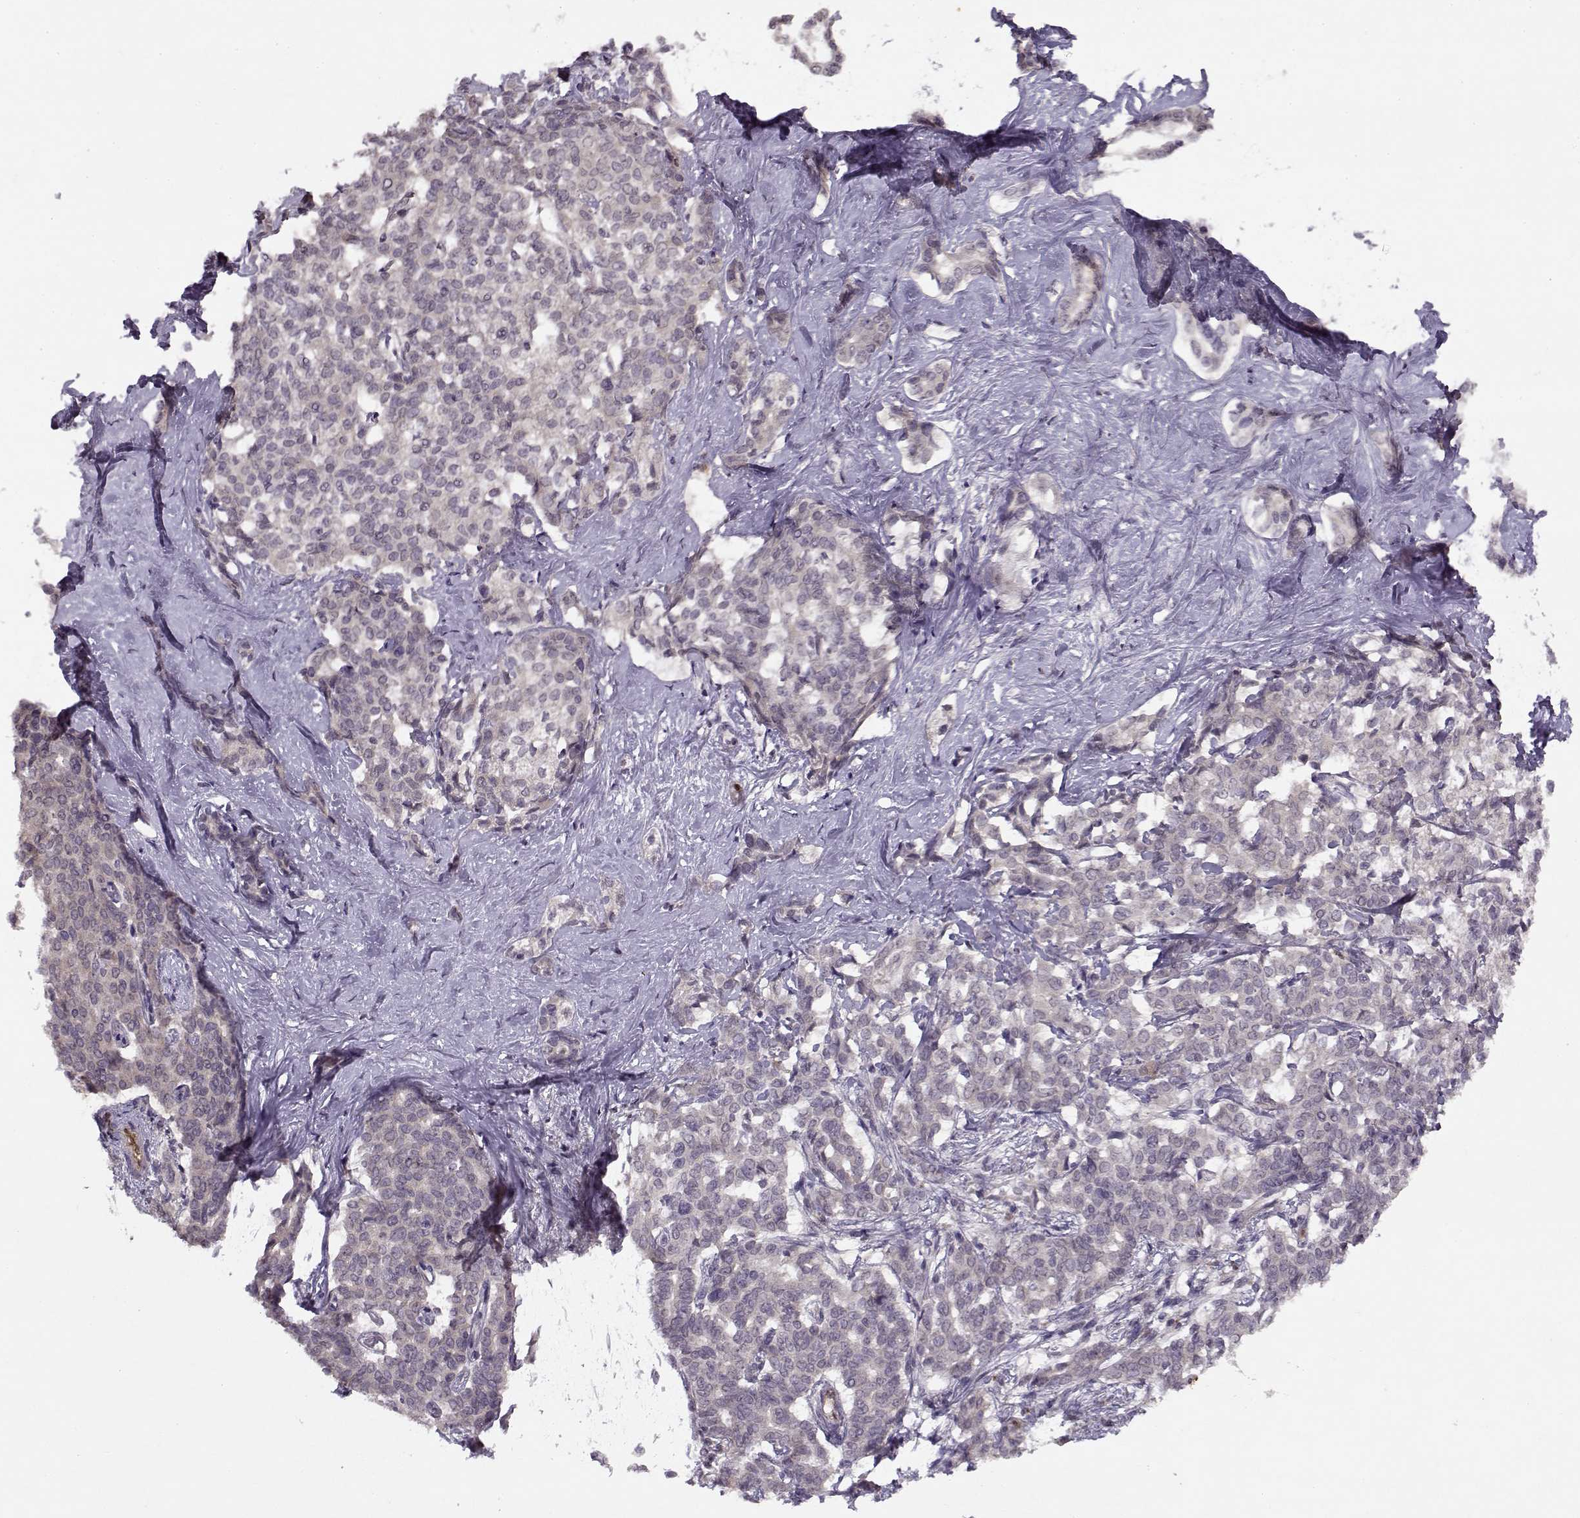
{"staining": {"intensity": "negative", "quantity": "none", "location": "none"}, "tissue": "liver cancer", "cell_type": "Tumor cells", "image_type": "cancer", "snomed": [{"axis": "morphology", "description": "Cholangiocarcinoma"}, {"axis": "topography", "description": "Liver"}], "caption": "An image of human cholangiocarcinoma (liver) is negative for staining in tumor cells. Nuclei are stained in blue.", "gene": "BMX", "patient": {"sex": "female", "age": 47}}